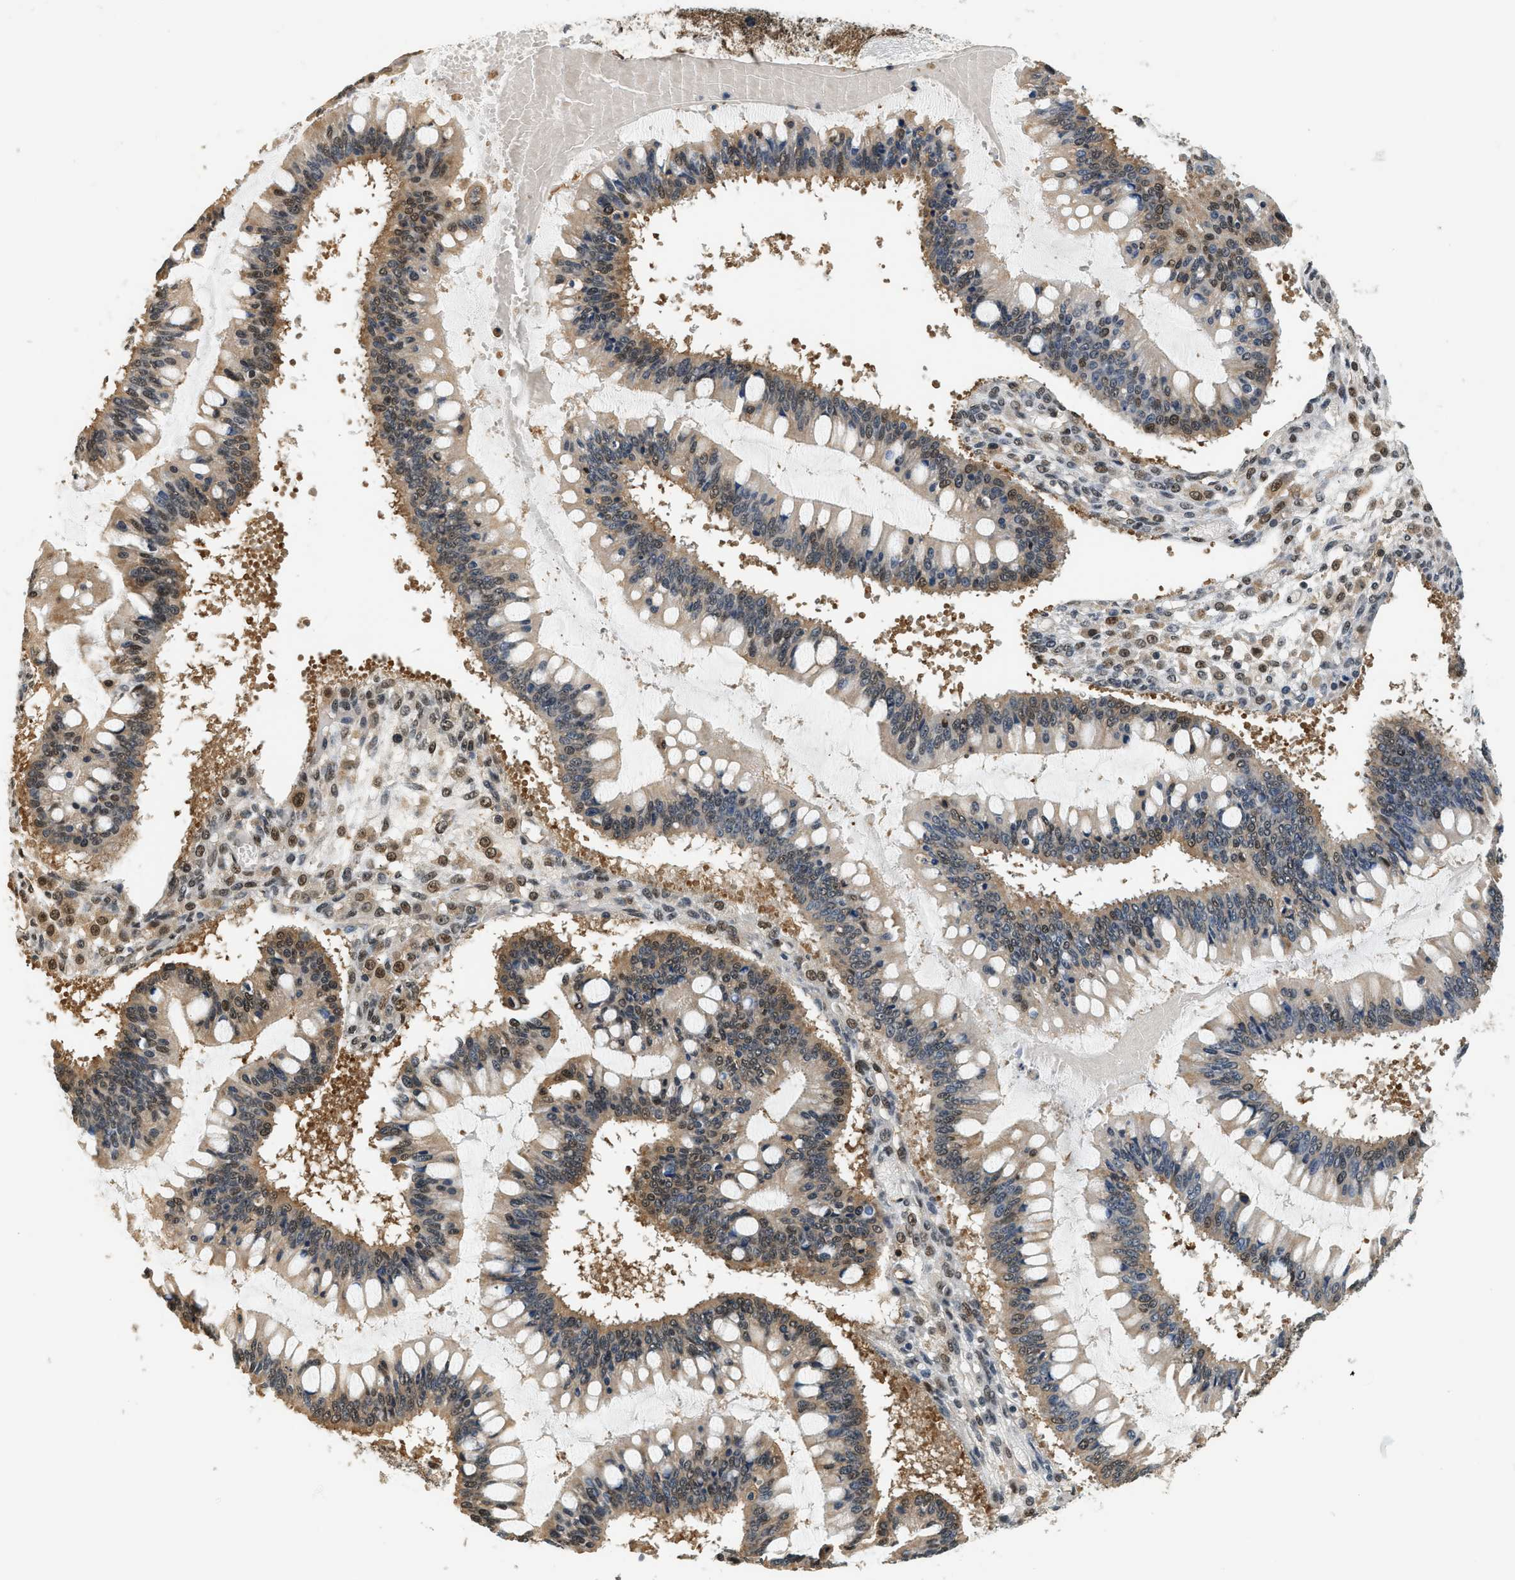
{"staining": {"intensity": "weak", "quantity": ">75%", "location": "cytoplasmic/membranous"}, "tissue": "ovarian cancer", "cell_type": "Tumor cells", "image_type": "cancer", "snomed": [{"axis": "morphology", "description": "Cystadenocarcinoma, mucinous, NOS"}, {"axis": "topography", "description": "Ovary"}], "caption": "IHC photomicrograph of neoplastic tissue: mucinous cystadenocarcinoma (ovarian) stained using IHC shows low levels of weak protein expression localized specifically in the cytoplasmic/membranous of tumor cells, appearing as a cytoplasmic/membranous brown color.", "gene": "PSMD3", "patient": {"sex": "female", "age": 73}}